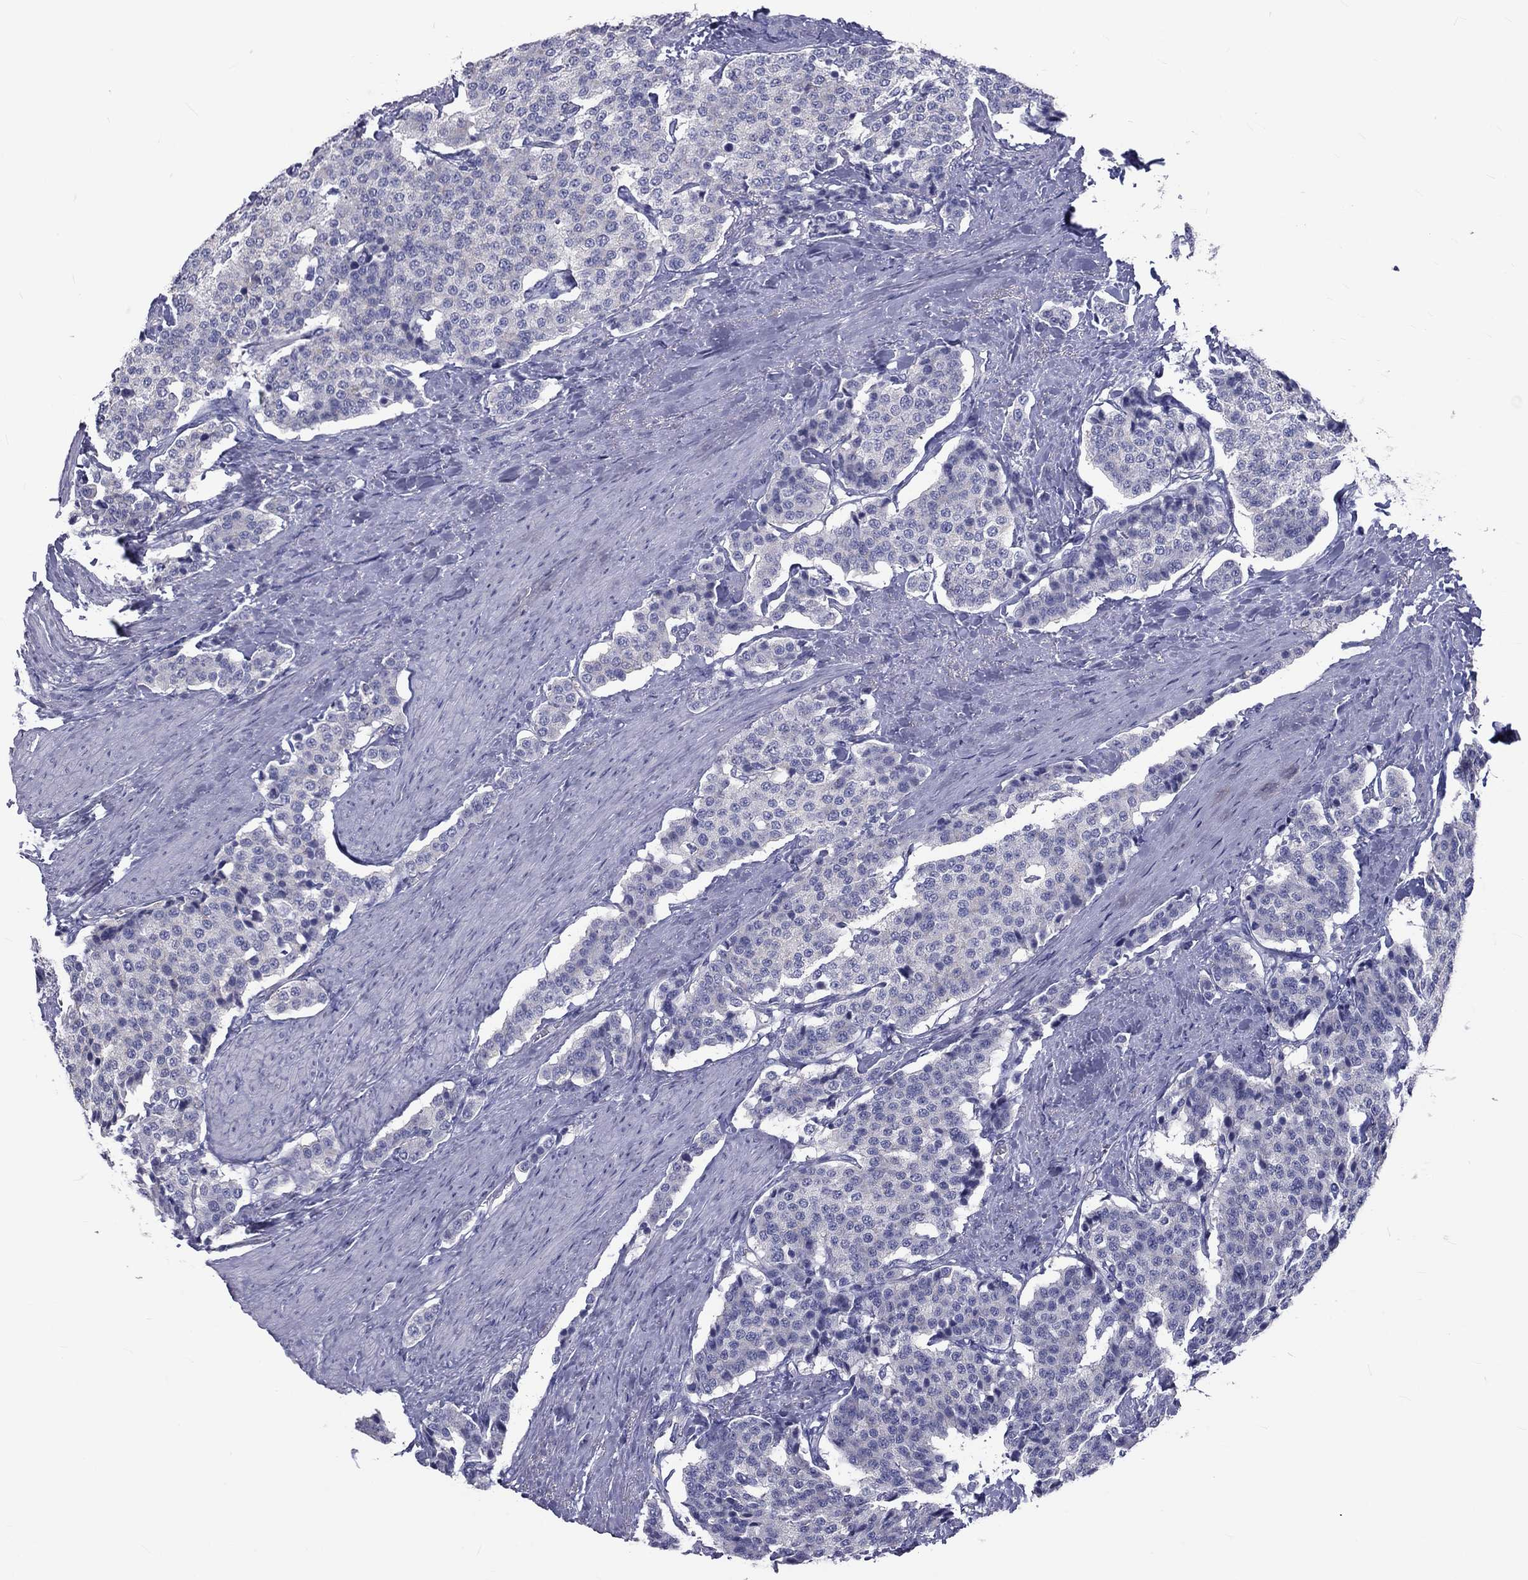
{"staining": {"intensity": "negative", "quantity": "none", "location": "none"}, "tissue": "carcinoid", "cell_type": "Tumor cells", "image_type": "cancer", "snomed": [{"axis": "morphology", "description": "Carcinoid, malignant, NOS"}, {"axis": "topography", "description": "Small intestine"}], "caption": "Tumor cells are negative for brown protein staining in carcinoid (malignant).", "gene": "DNALI1", "patient": {"sex": "female", "age": 58}}